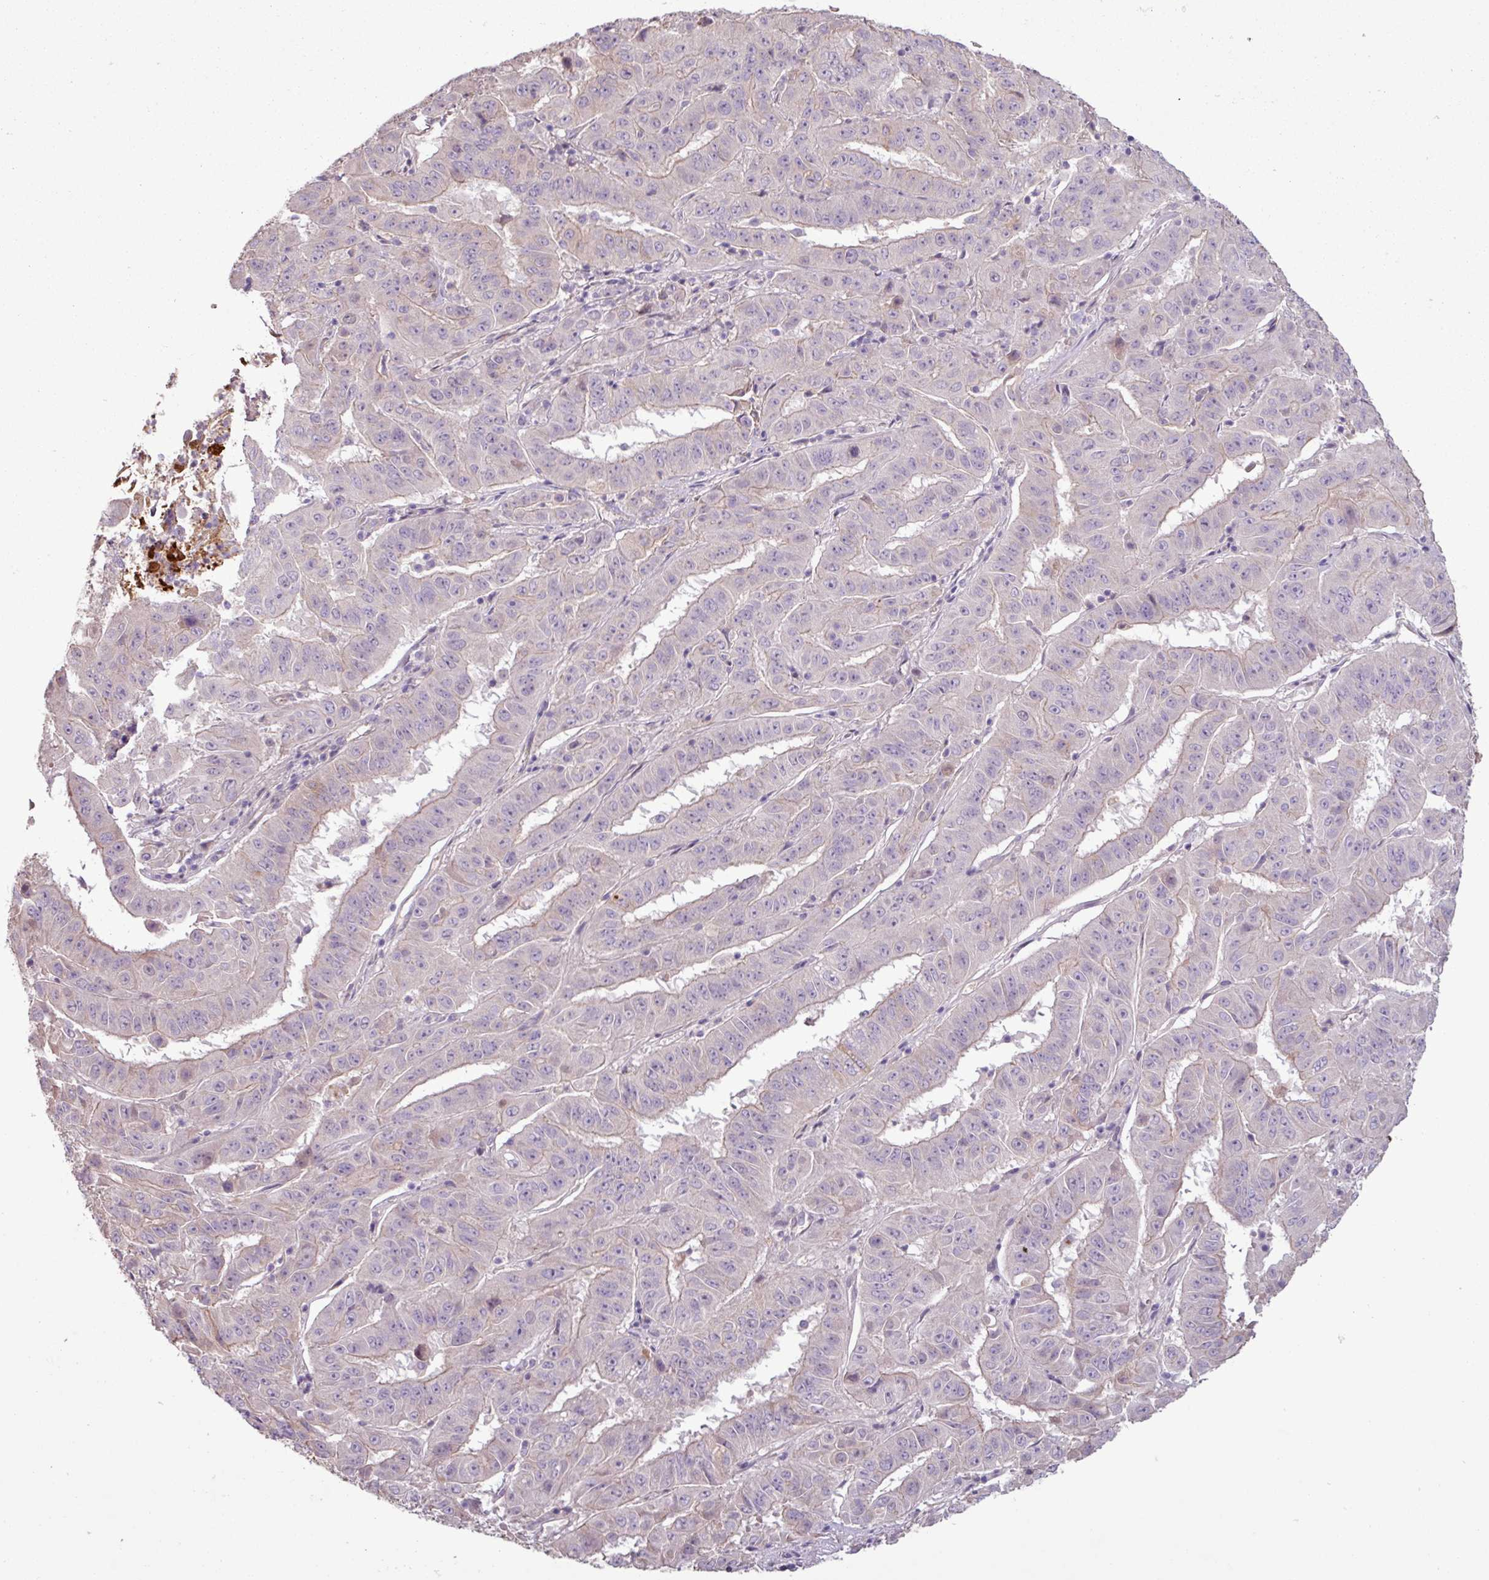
{"staining": {"intensity": "negative", "quantity": "none", "location": "none"}, "tissue": "pancreatic cancer", "cell_type": "Tumor cells", "image_type": "cancer", "snomed": [{"axis": "morphology", "description": "Adenocarcinoma, NOS"}, {"axis": "topography", "description": "Pancreas"}], "caption": "Tumor cells show no significant protein expression in pancreatic adenocarcinoma.", "gene": "C4B", "patient": {"sex": "male", "age": 63}}